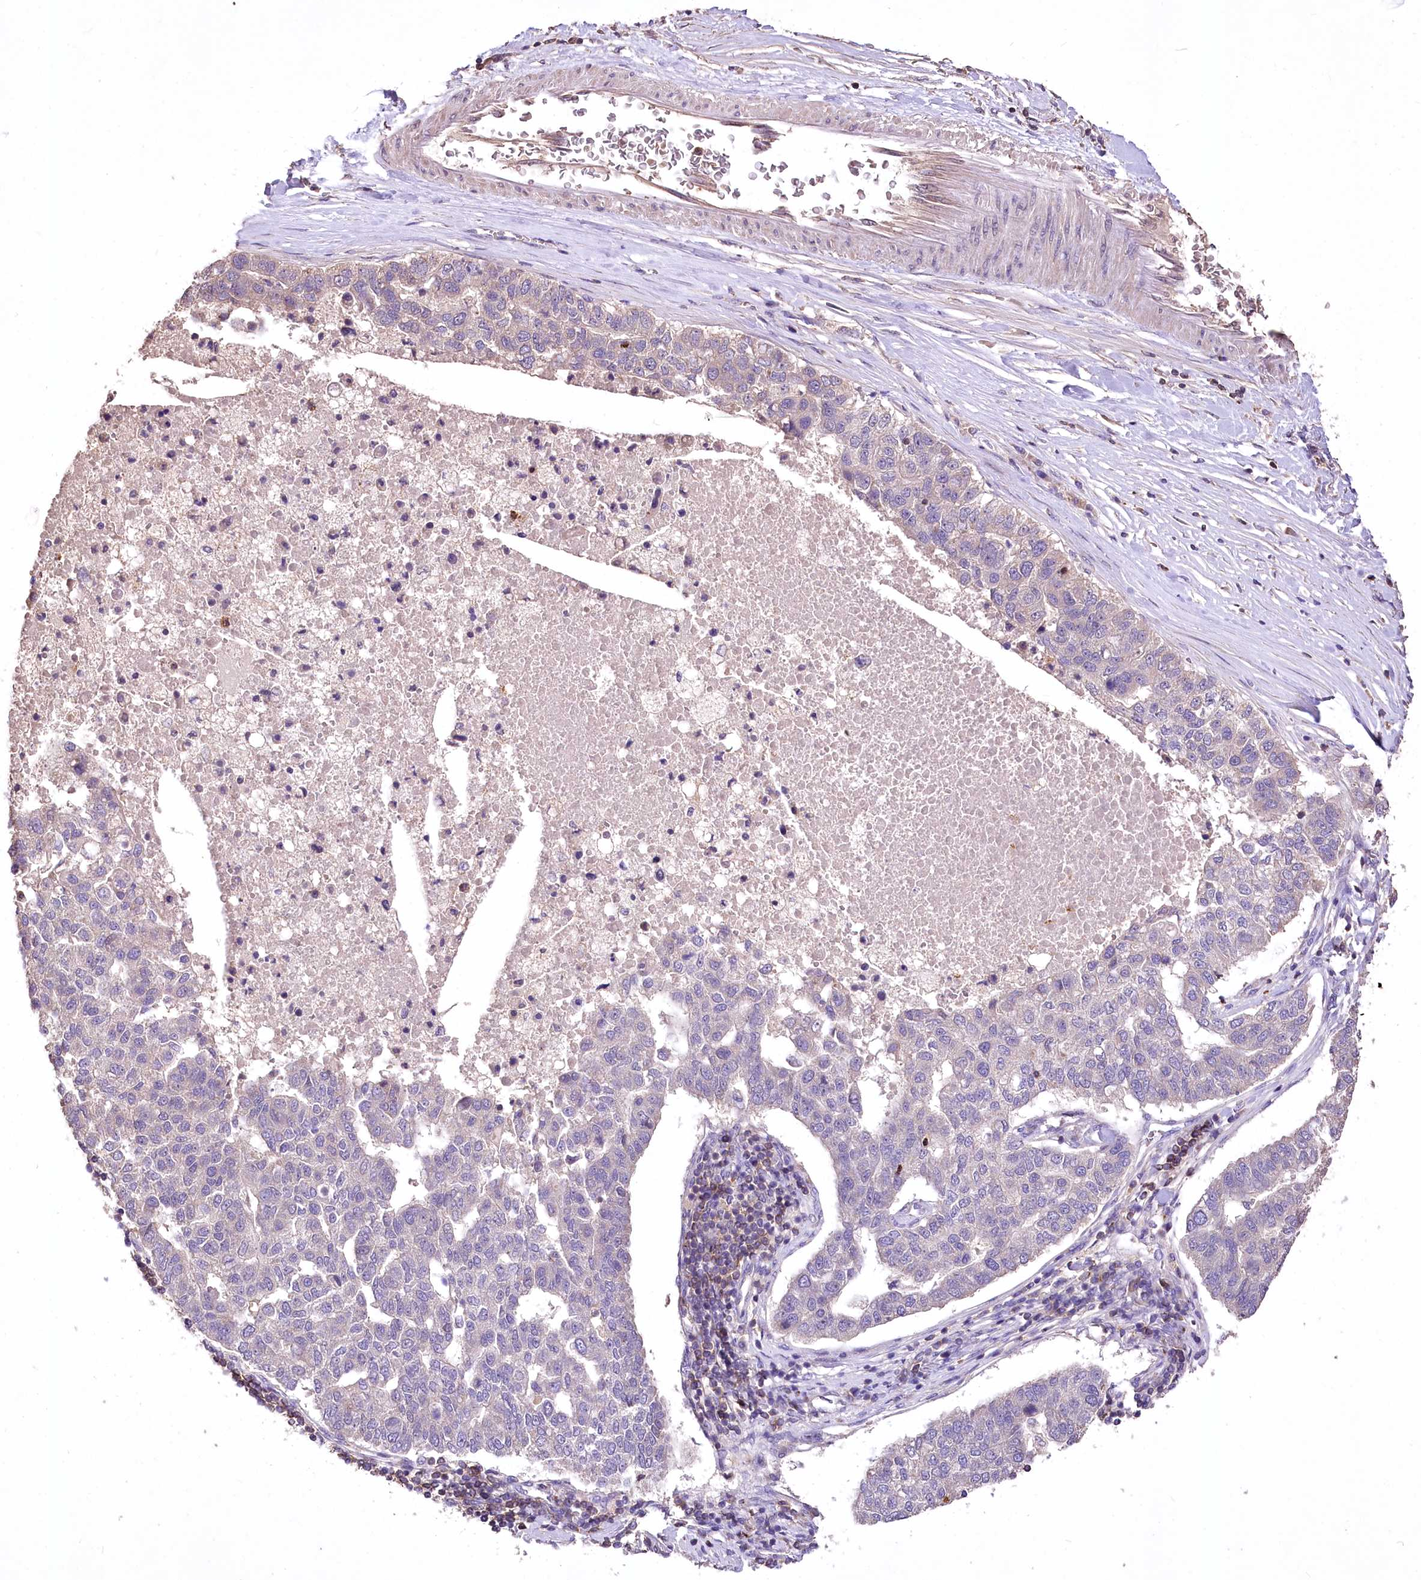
{"staining": {"intensity": "negative", "quantity": "none", "location": "none"}, "tissue": "pancreatic cancer", "cell_type": "Tumor cells", "image_type": "cancer", "snomed": [{"axis": "morphology", "description": "Adenocarcinoma, NOS"}, {"axis": "topography", "description": "Pancreas"}], "caption": "Pancreatic adenocarcinoma stained for a protein using IHC demonstrates no expression tumor cells.", "gene": "SERGEF", "patient": {"sex": "female", "age": 61}}